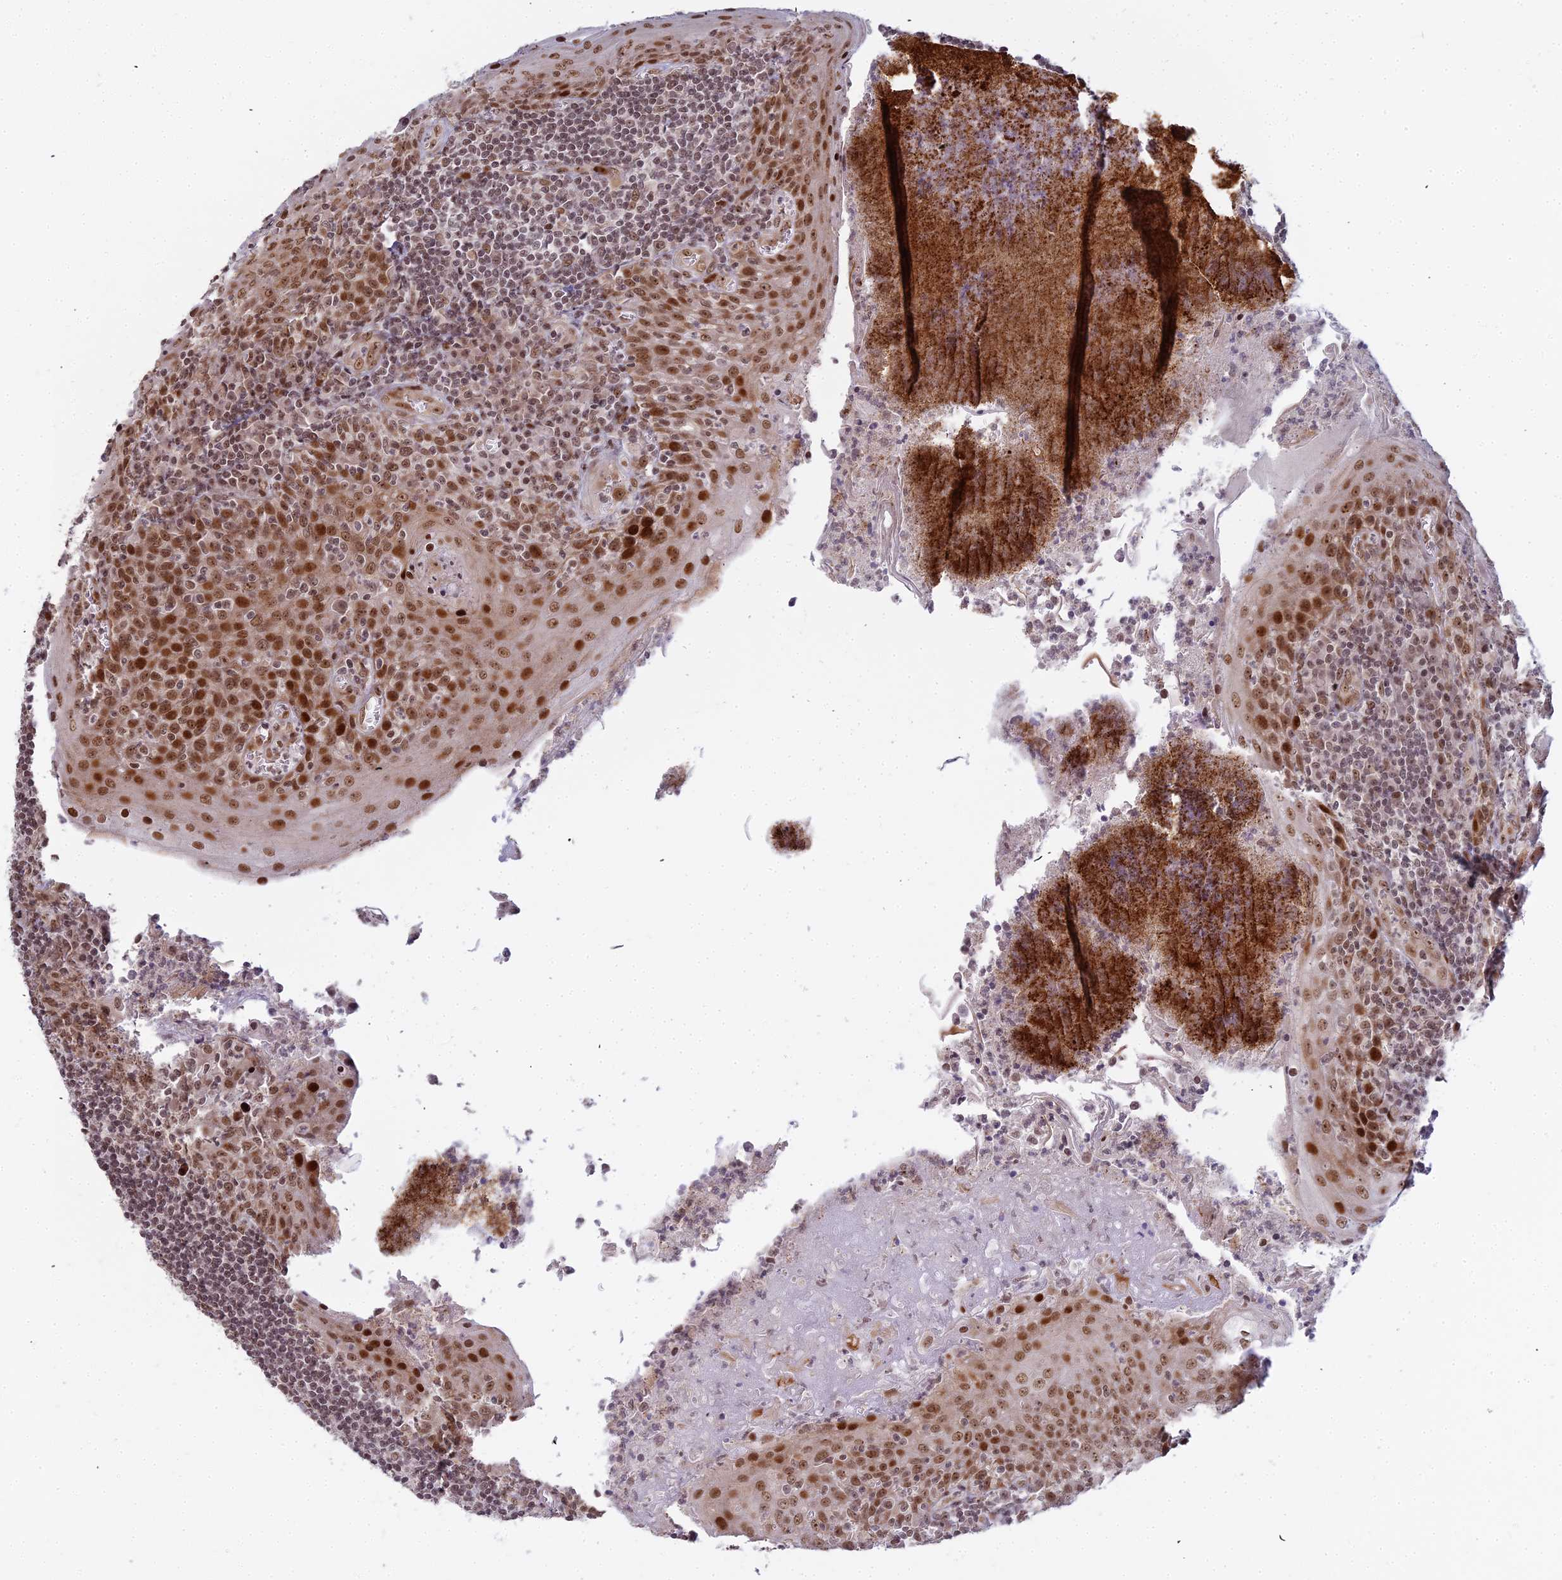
{"staining": {"intensity": "moderate", "quantity": ">75%", "location": "nuclear"}, "tissue": "tonsil", "cell_type": "Germinal center cells", "image_type": "normal", "snomed": [{"axis": "morphology", "description": "Normal tissue, NOS"}, {"axis": "topography", "description": "Tonsil"}], "caption": "Immunohistochemistry of benign human tonsil exhibits medium levels of moderate nuclear expression in about >75% of germinal center cells.", "gene": "ABCA2", "patient": {"sex": "male", "age": 27}}